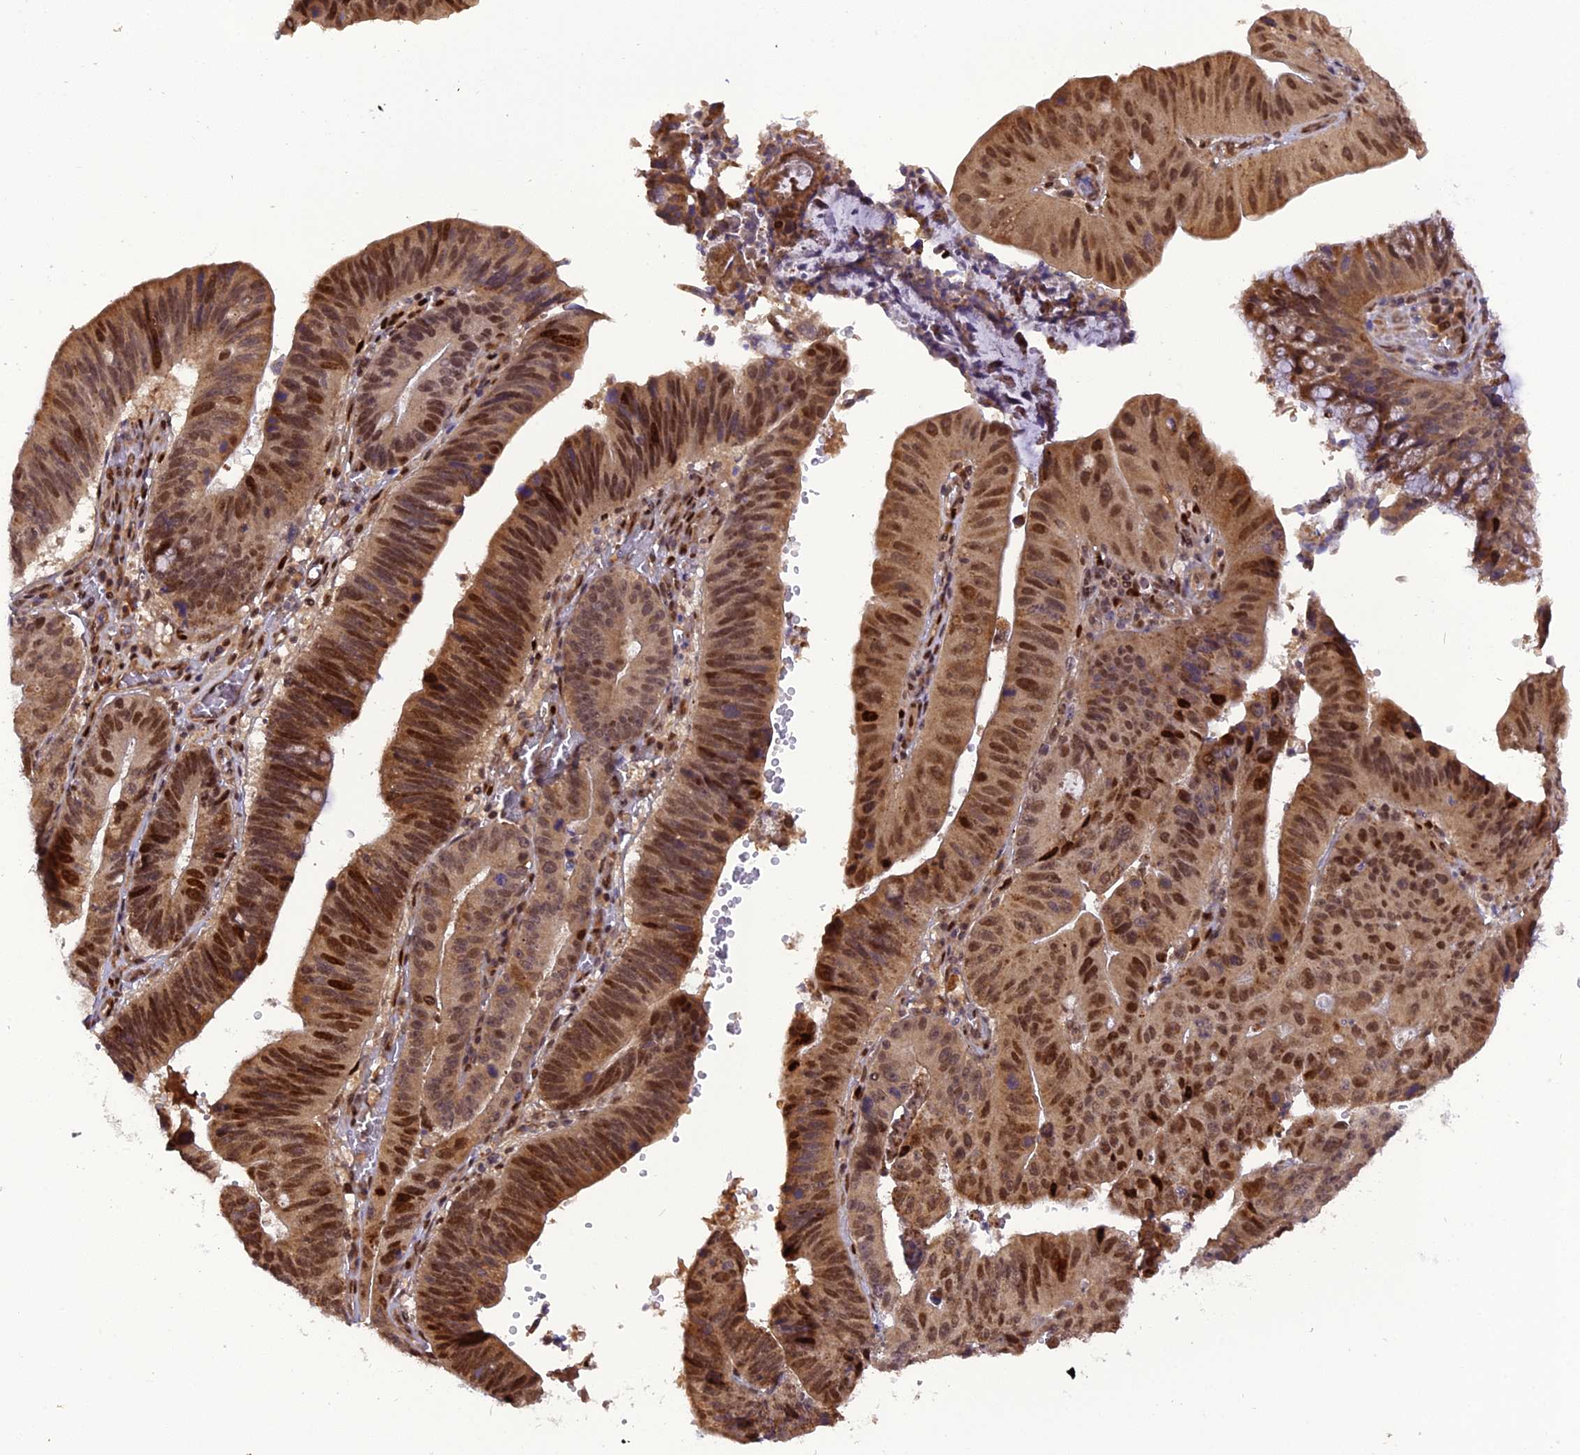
{"staining": {"intensity": "moderate", "quantity": ">75%", "location": "nuclear"}, "tissue": "stomach cancer", "cell_type": "Tumor cells", "image_type": "cancer", "snomed": [{"axis": "morphology", "description": "Adenocarcinoma, NOS"}, {"axis": "topography", "description": "Stomach"}], "caption": "Immunohistochemical staining of stomach cancer displays moderate nuclear protein staining in approximately >75% of tumor cells. The staining was performed using DAB (3,3'-diaminobenzidine), with brown indicating positive protein expression. Nuclei are stained blue with hematoxylin.", "gene": "MICALL1", "patient": {"sex": "male", "age": 59}}